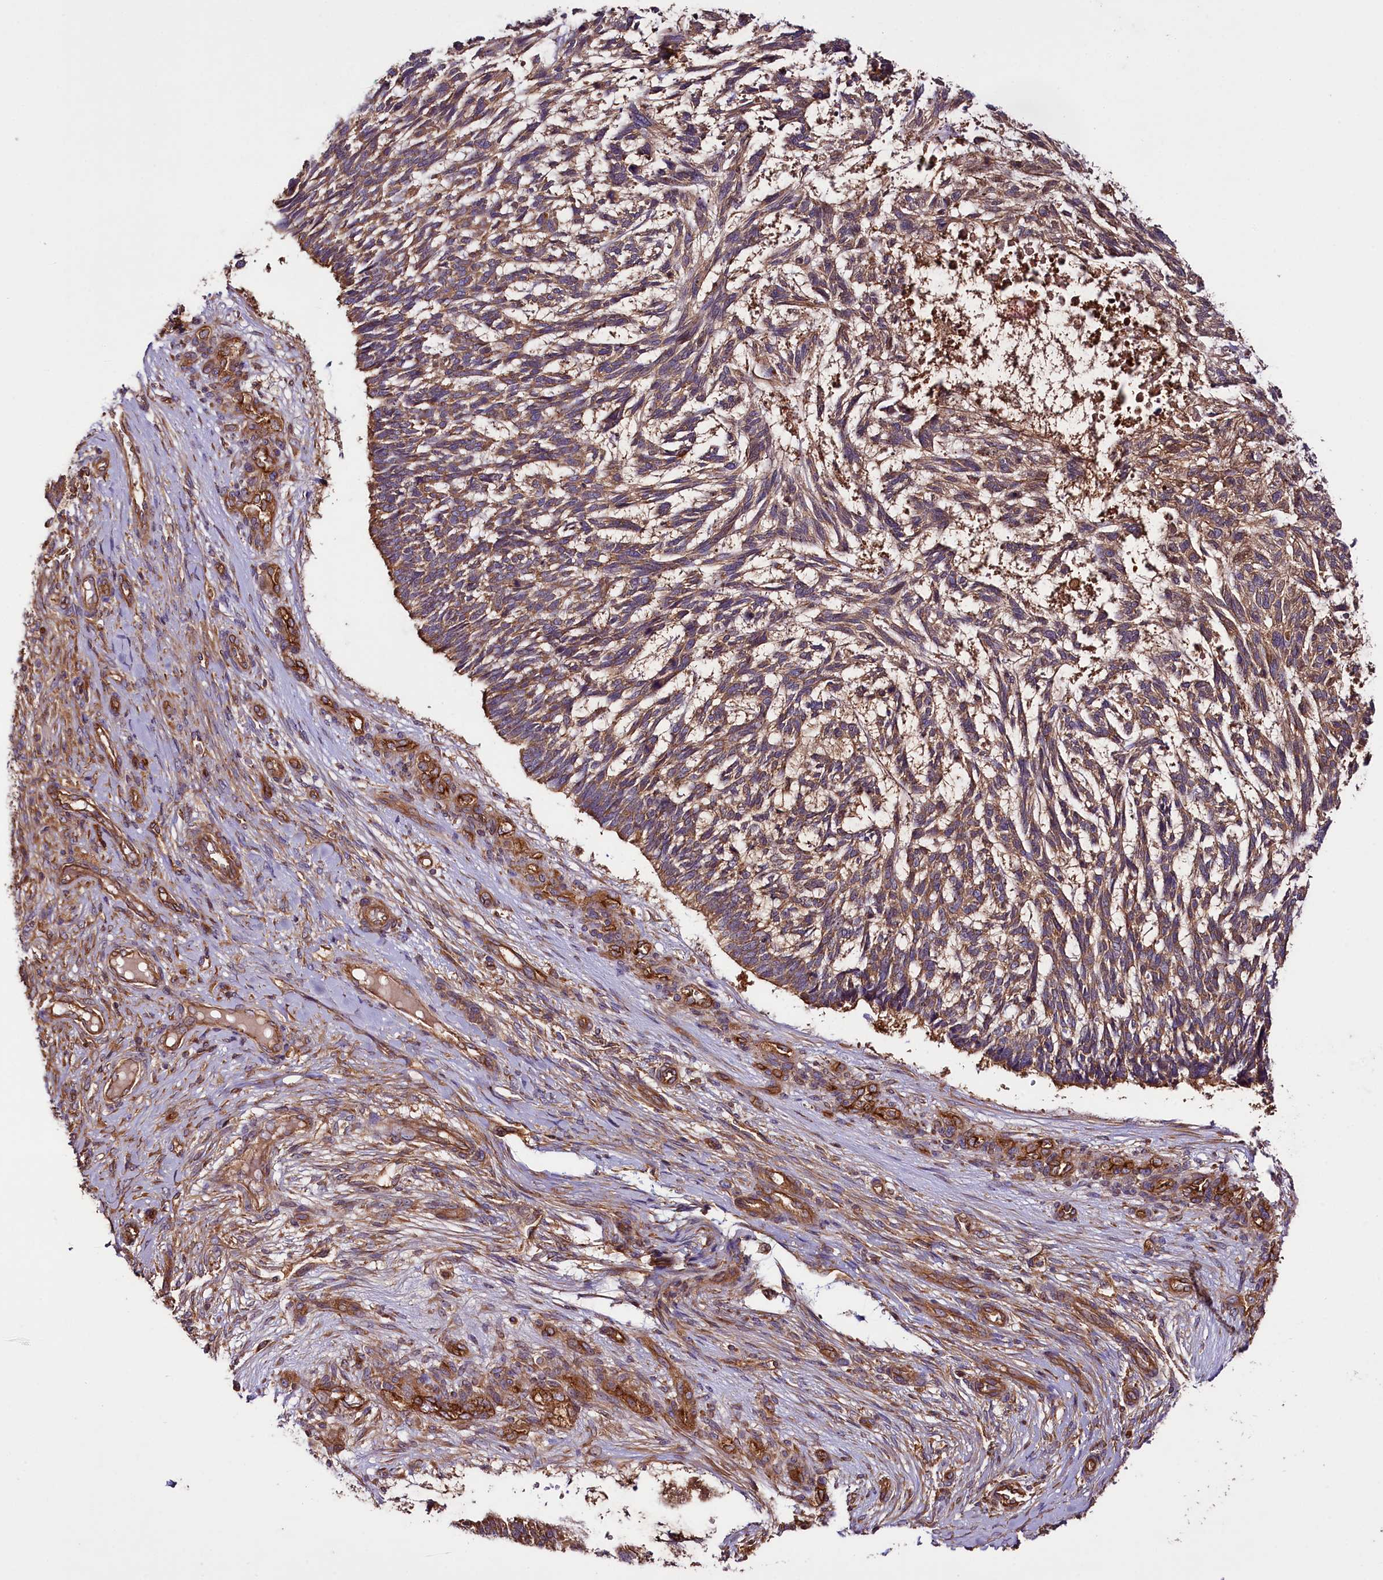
{"staining": {"intensity": "moderate", "quantity": ">75%", "location": "cytoplasmic/membranous"}, "tissue": "skin cancer", "cell_type": "Tumor cells", "image_type": "cancer", "snomed": [{"axis": "morphology", "description": "Basal cell carcinoma"}, {"axis": "topography", "description": "Skin"}], "caption": "Protein analysis of skin cancer (basal cell carcinoma) tissue displays moderate cytoplasmic/membranous expression in about >75% of tumor cells.", "gene": "CEP295", "patient": {"sex": "male", "age": 88}}